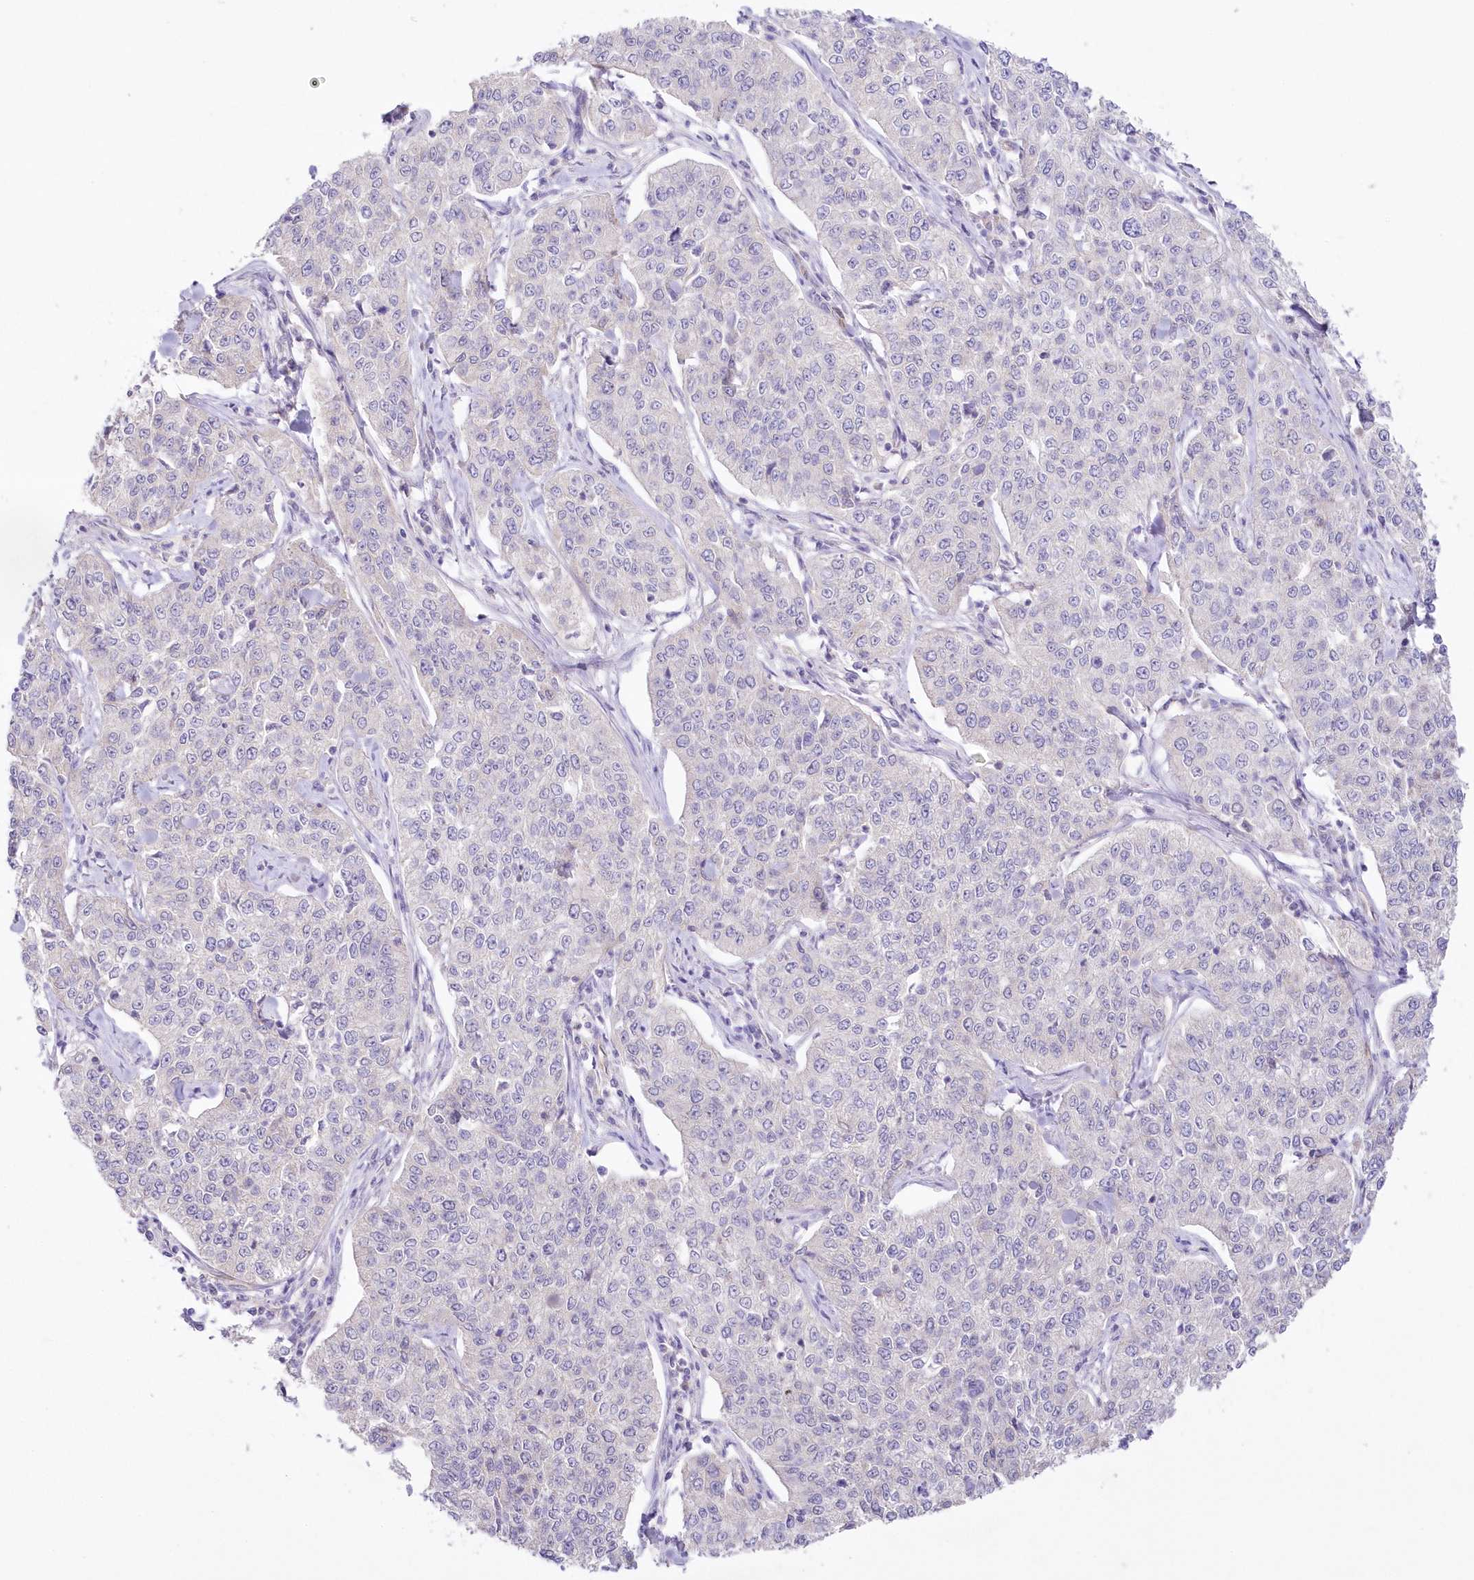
{"staining": {"intensity": "negative", "quantity": "none", "location": "none"}, "tissue": "cervical cancer", "cell_type": "Tumor cells", "image_type": "cancer", "snomed": [{"axis": "morphology", "description": "Squamous cell carcinoma, NOS"}, {"axis": "topography", "description": "Cervix"}], "caption": "Squamous cell carcinoma (cervical) stained for a protein using IHC reveals no expression tumor cells.", "gene": "ITSN2", "patient": {"sex": "female", "age": 35}}